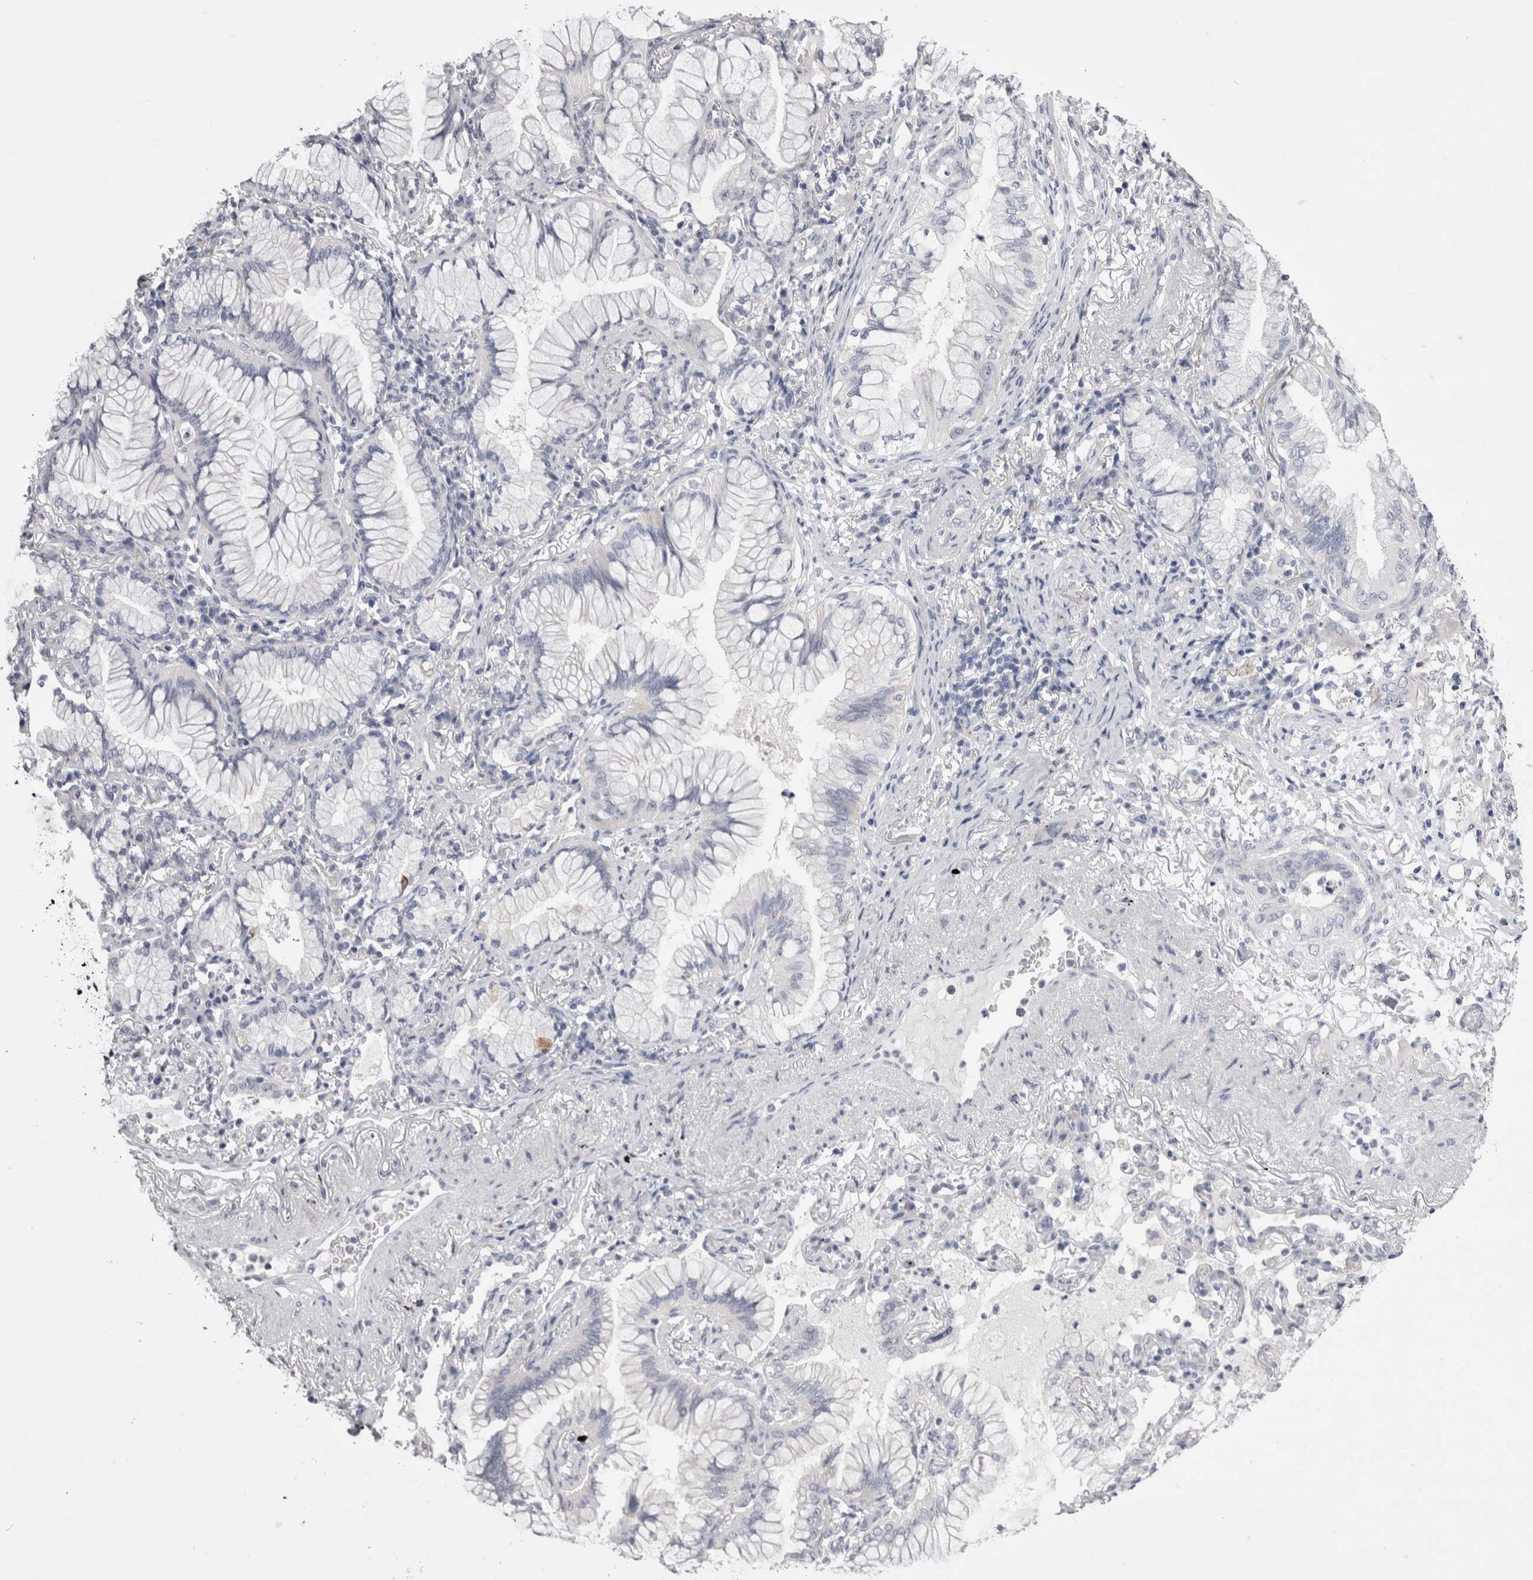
{"staining": {"intensity": "negative", "quantity": "none", "location": "none"}, "tissue": "lung cancer", "cell_type": "Tumor cells", "image_type": "cancer", "snomed": [{"axis": "morphology", "description": "Adenocarcinoma, NOS"}, {"axis": "topography", "description": "Lung"}], "caption": "The micrograph shows no significant positivity in tumor cells of lung cancer (adenocarcinoma).", "gene": "PWP2", "patient": {"sex": "female", "age": 70}}